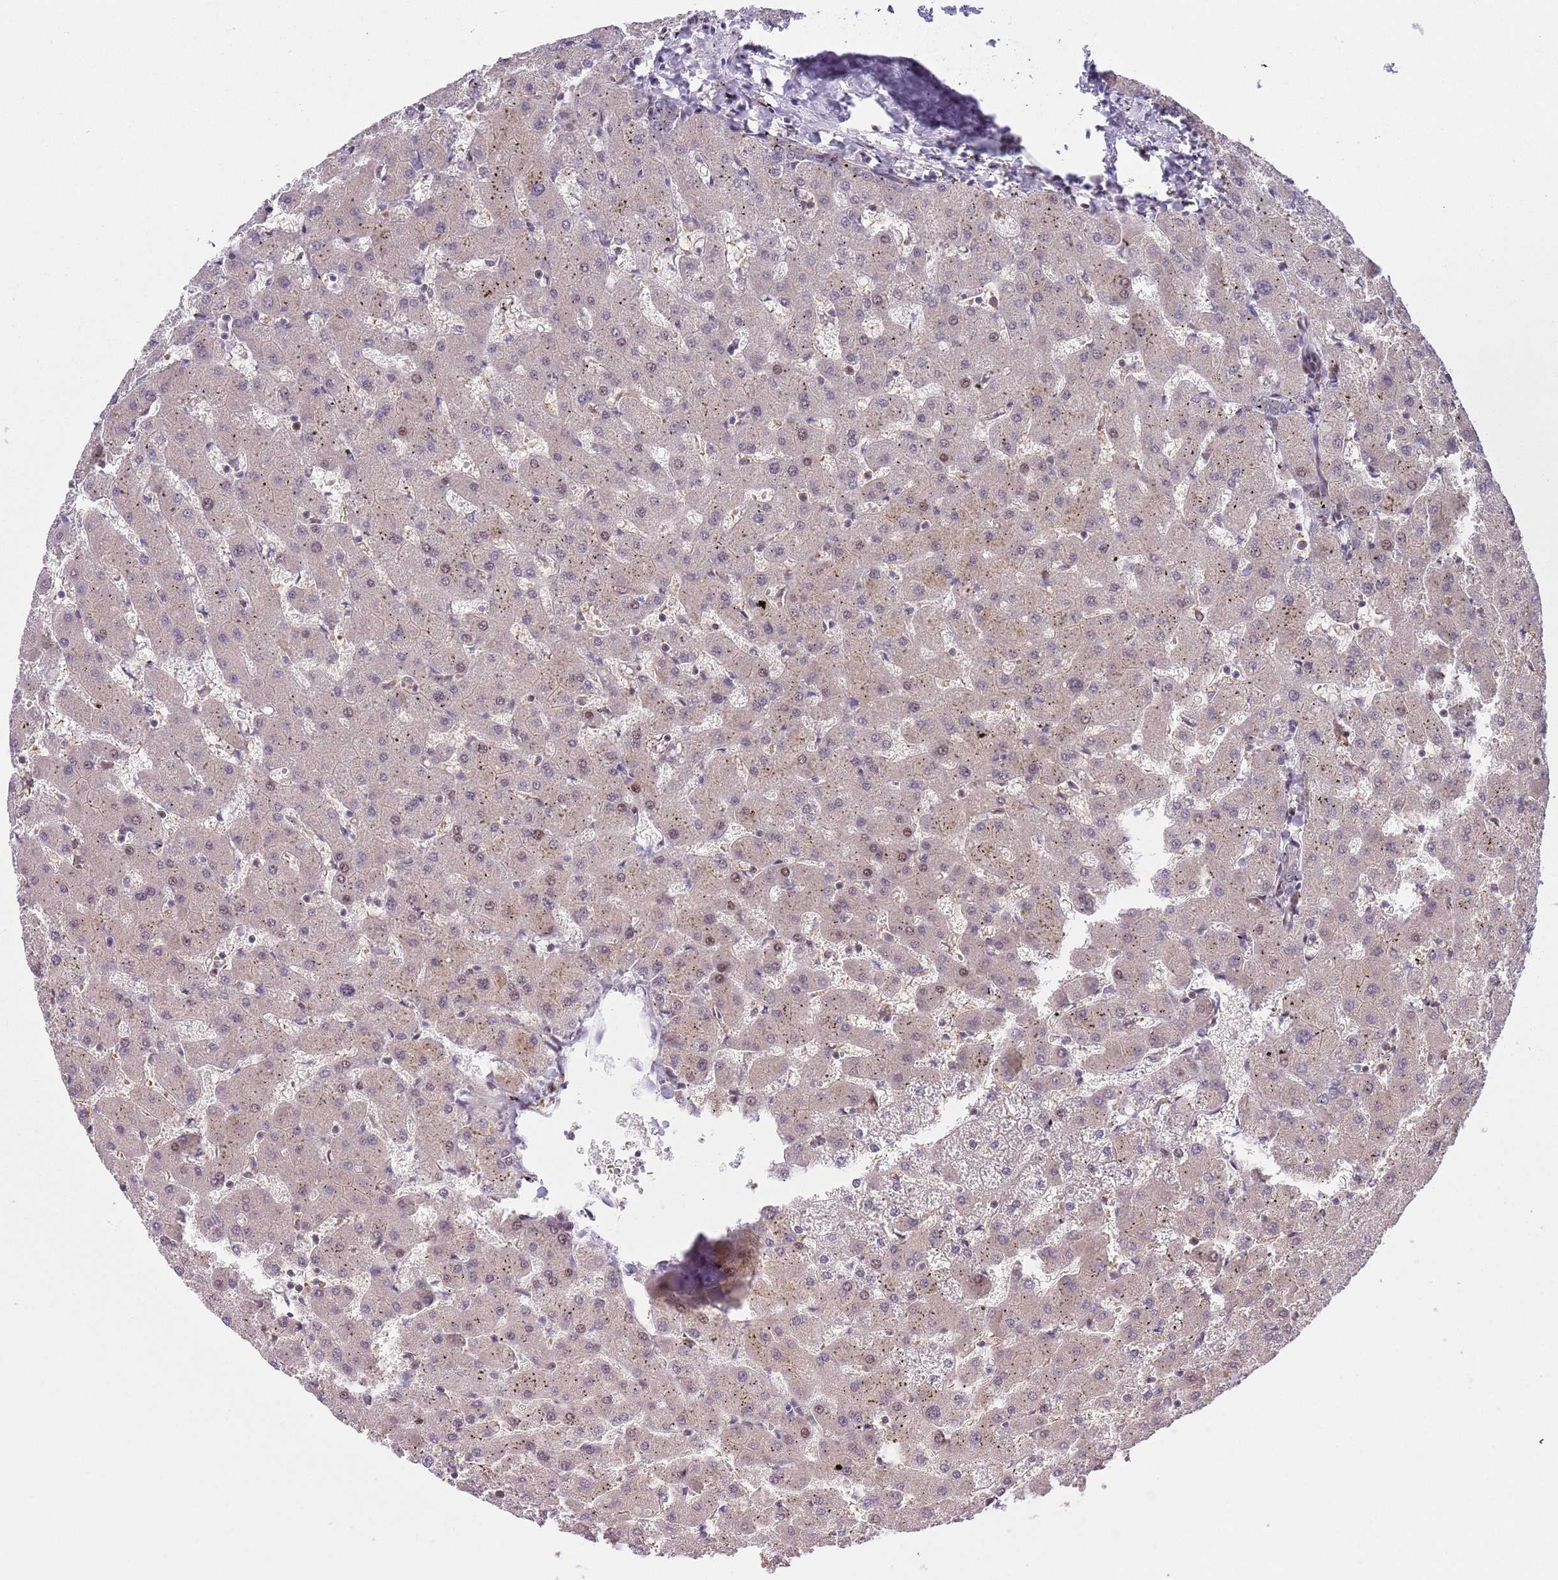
{"staining": {"intensity": "weak", "quantity": "<25%", "location": "cytoplasmic/membranous"}, "tissue": "liver", "cell_type": "Cholangiocytes", "image_type": "normal", "snomed": [{"axis": "morphology", "description": "Normal tissue, NOS"}, {"axis": "topography", "description": "Liver"}], "caption": "Benign liver was stained to show a protein in brown. There is no significant positivity in cholangiocytes. (Immunohistochemistry, brightfield microscopy, high magnification).", "gene": "GGA1", "patient": {"sex": "female", "age": 63}}